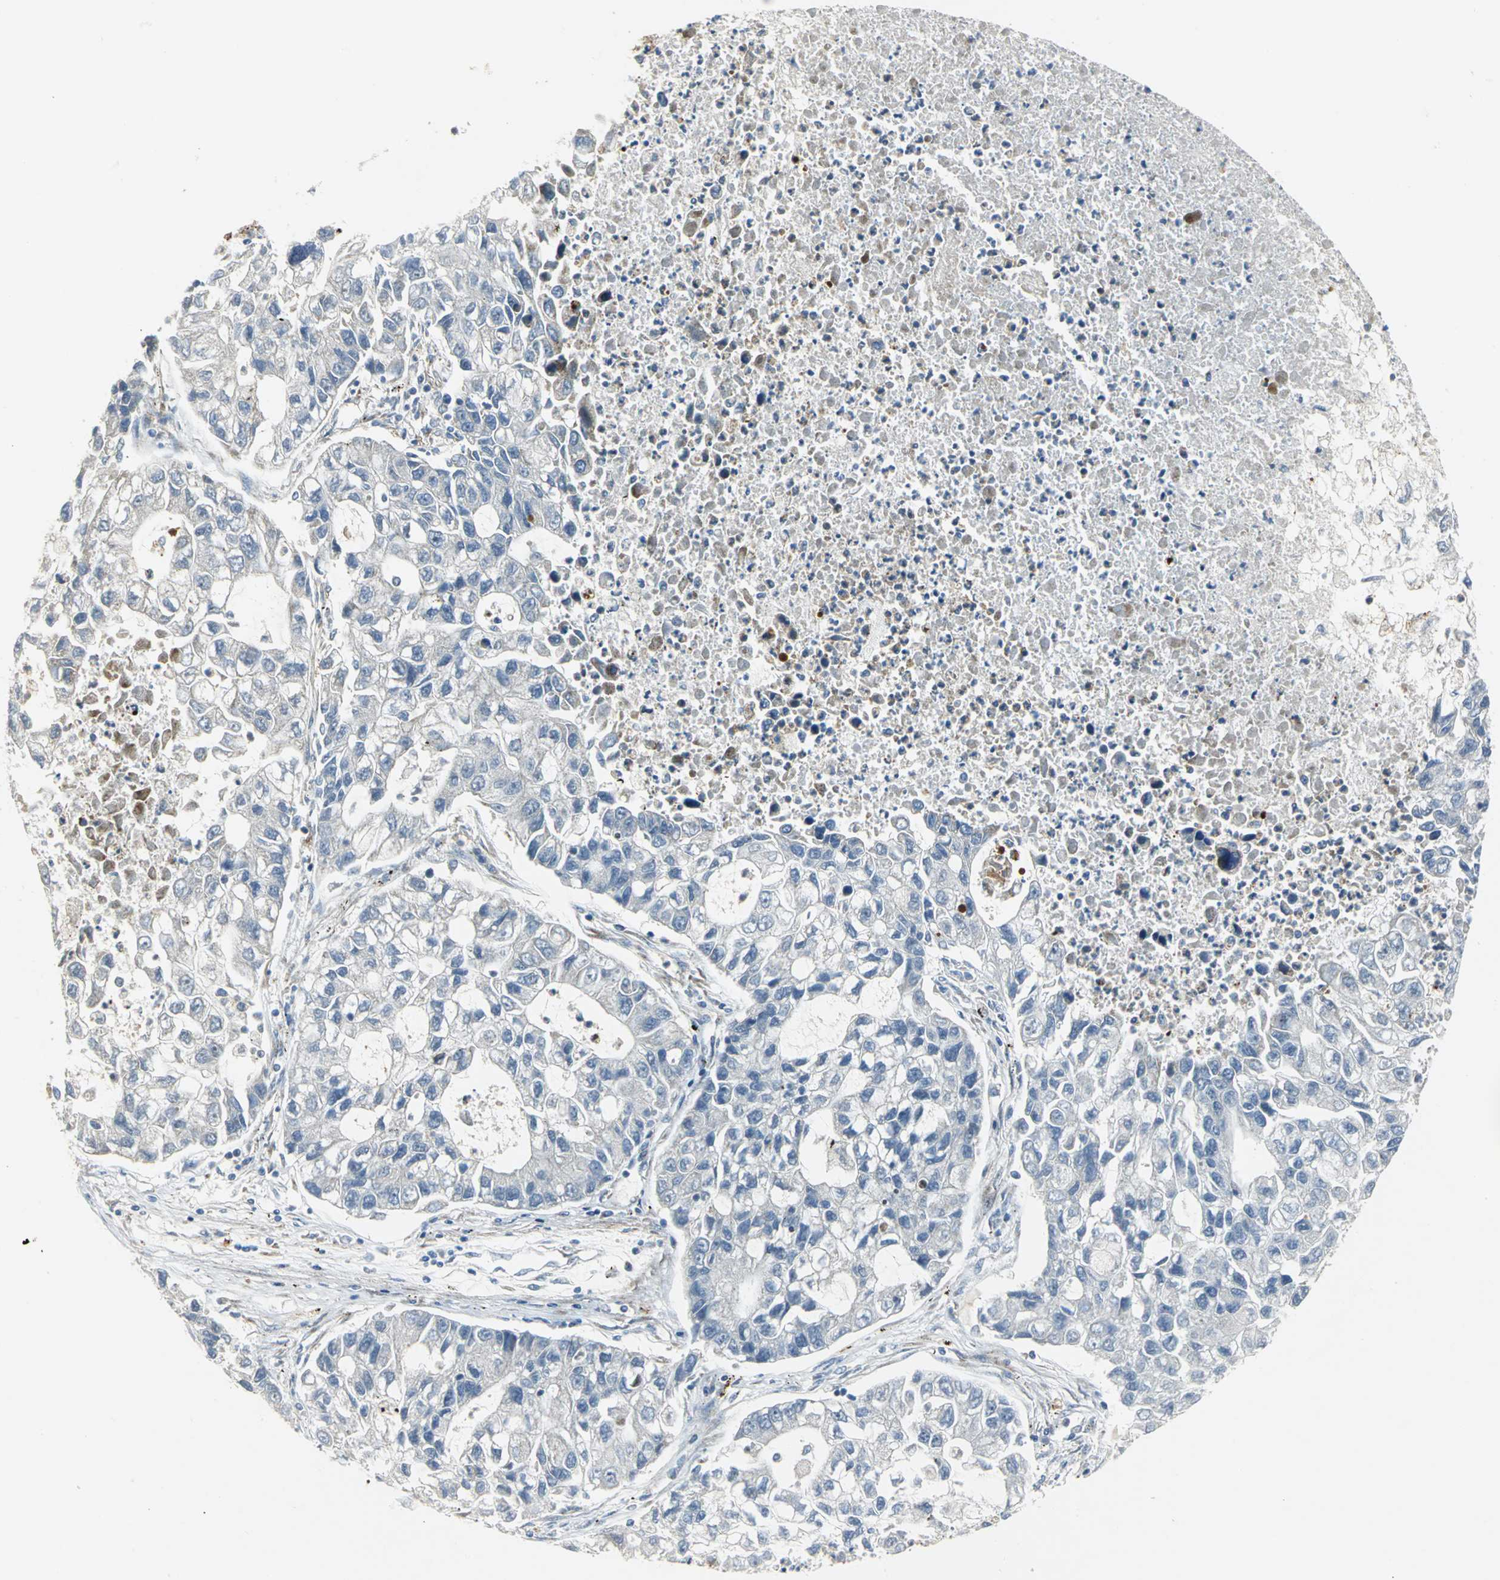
{"staining": {"intensity": "negative", "quantity": "none", "location": "none"}, "tissue": "lung cancer", "cell_type": "Tumor cells", "image_type": "cancer", "snomed": [{"axis": "morphology", "description": "Adenocarcinoma, NOS"}, {"axis": "topography", "description": "Lung"}], "caption": "Micrograph shows no significant protein staining in tumor cells of lung adenocarcinoma. (Stains: DAB immunohistochemistry with hematoxylin counter stain, Microscopy: brightfield microscopy at high magnification).", "gene": "SPPL2B", "patient": {"sex": "female", "age": 51}}